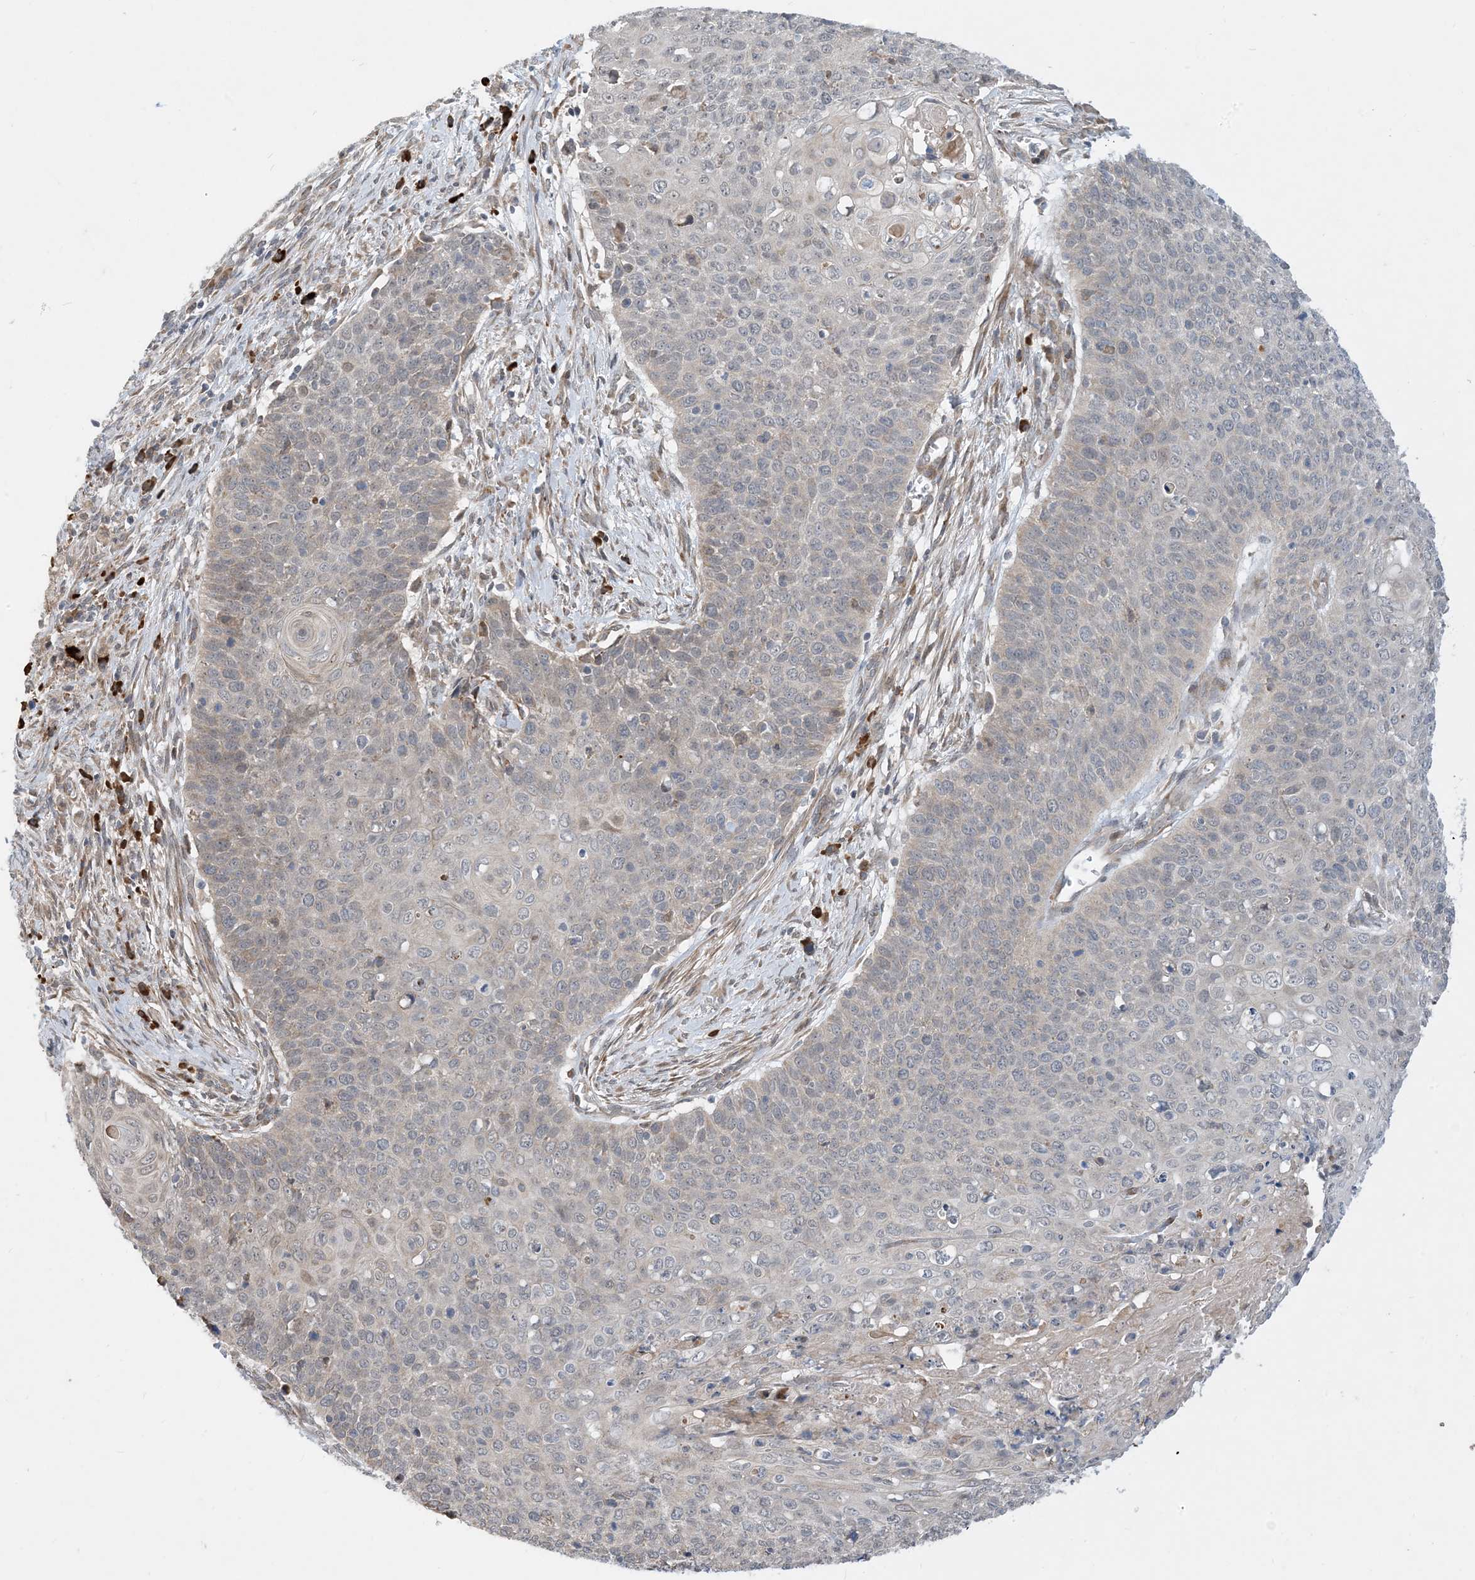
{"staining": {"intensity": "negative", "quantity": "none", "location": "none"}, "tissue": "cervical cancer", "cell_type": "Tumor cells", "image_type": "cancer", "snomed": [{"axis": "morphology", "description": "Squamous cell carcinoma, NOS"}, {"axis": "topography", "description": "Cervix"}], "caption": "An immunohistochemistry (IHC) image of cervical cancer (squamous cell carcinoma) is shown. There is no staining in tumor cells of cervical cancer (squamous cell carcinoma).", "gene": "PHOSPHO2", "patient": {"sex": "female", "age": 39}}